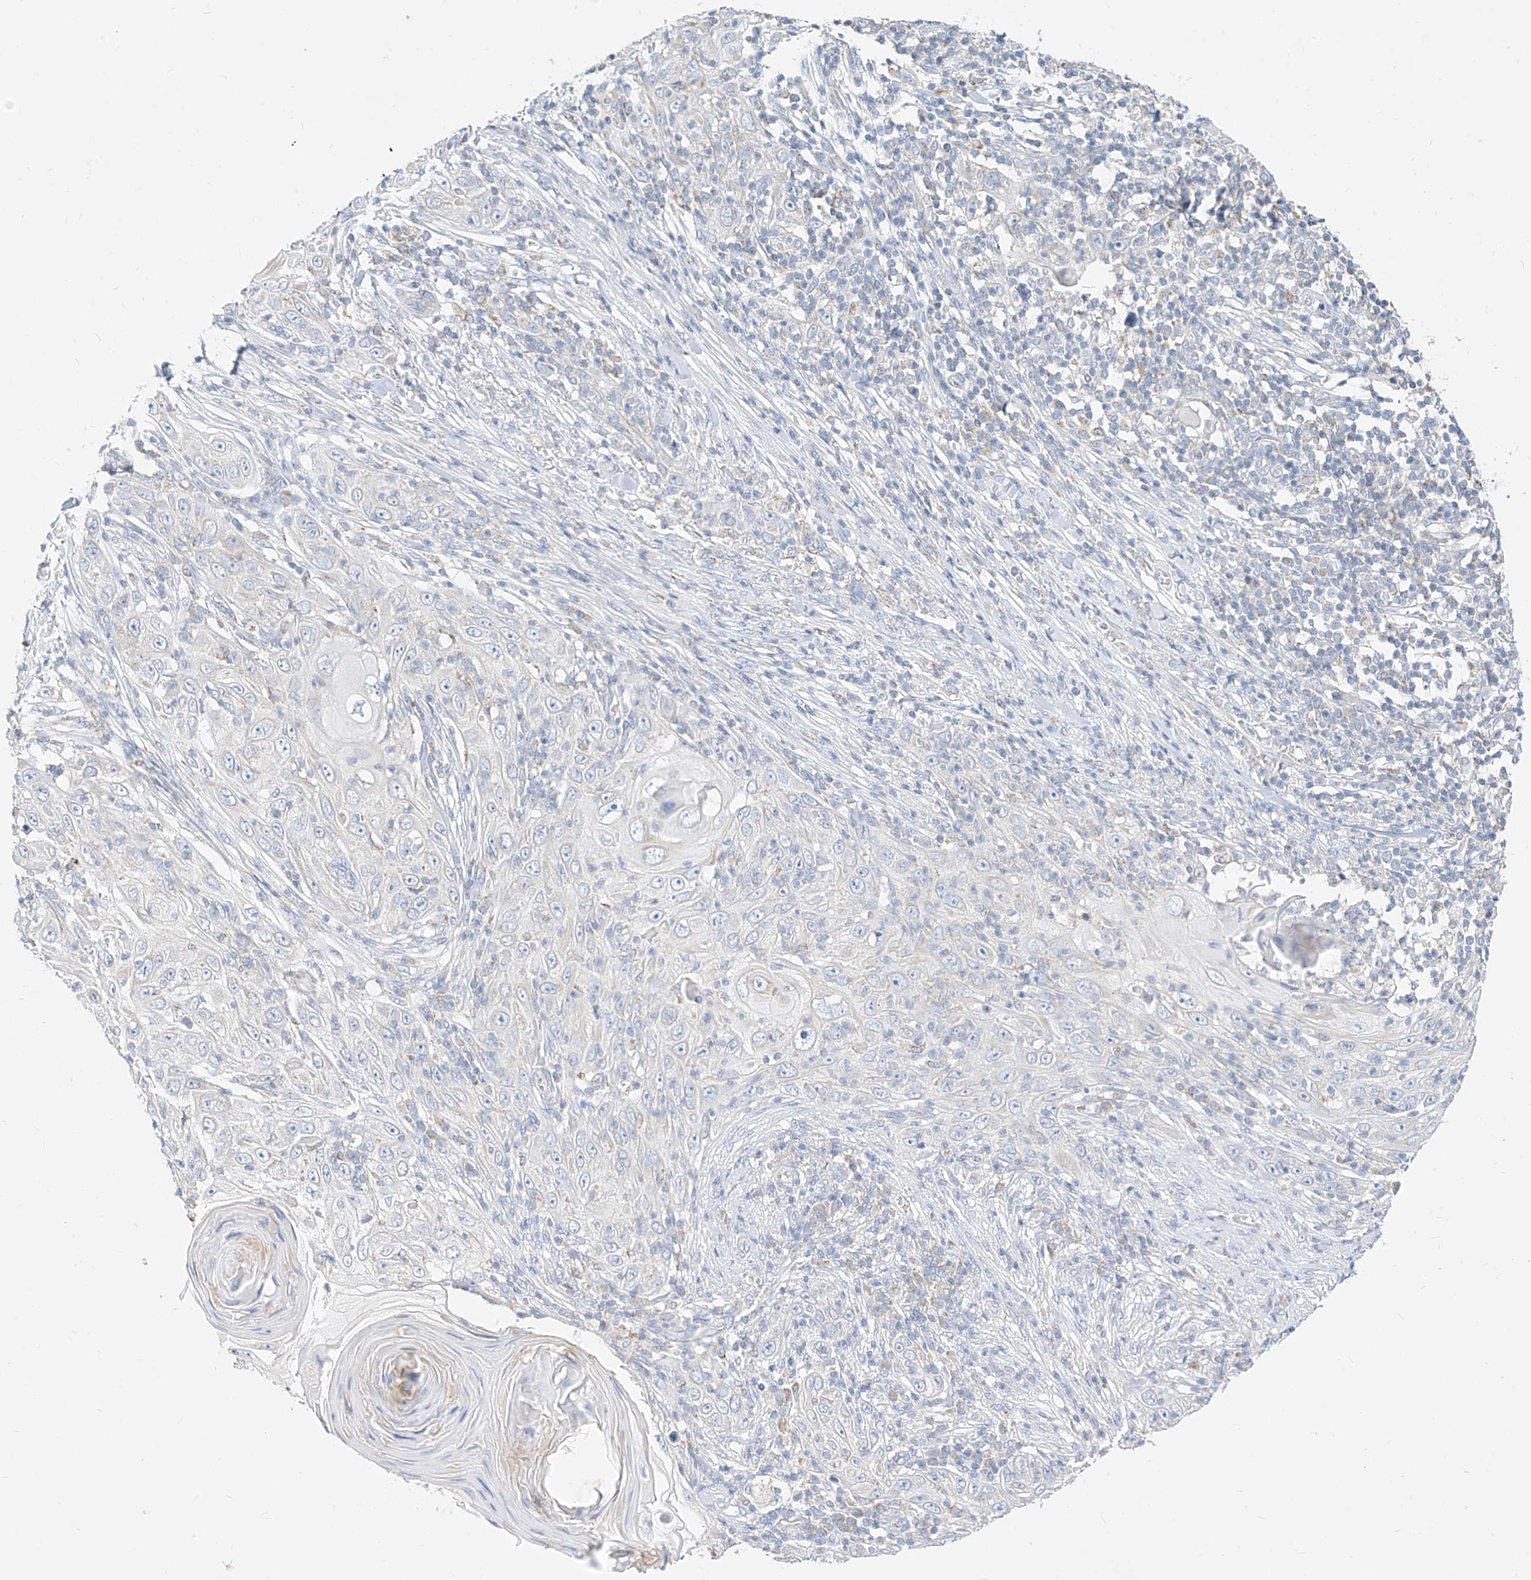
{"staining": {"intensity": "negative", "quantity": "none", "location": "none"}, "tissue": "skin cancer", "cell_type": "Tumor cells", "image_type": "cancer", "snomed": [{"axis": "morphology", "description": "Squamous cell carcinoma, NOS"}, {"axis": "topography", "description": "Skin"}], "caption": "High magnification brightfield microscopy of skin cancer (squamous cell carcinoma) stained with DAB (3,3'-diaminobenzidine) (brown) and counterstained with hematoxylin (blue): tumor cells show no significant positivity.", "gene": "RASA2", "patient": {"sex": "female", "age": 88}}